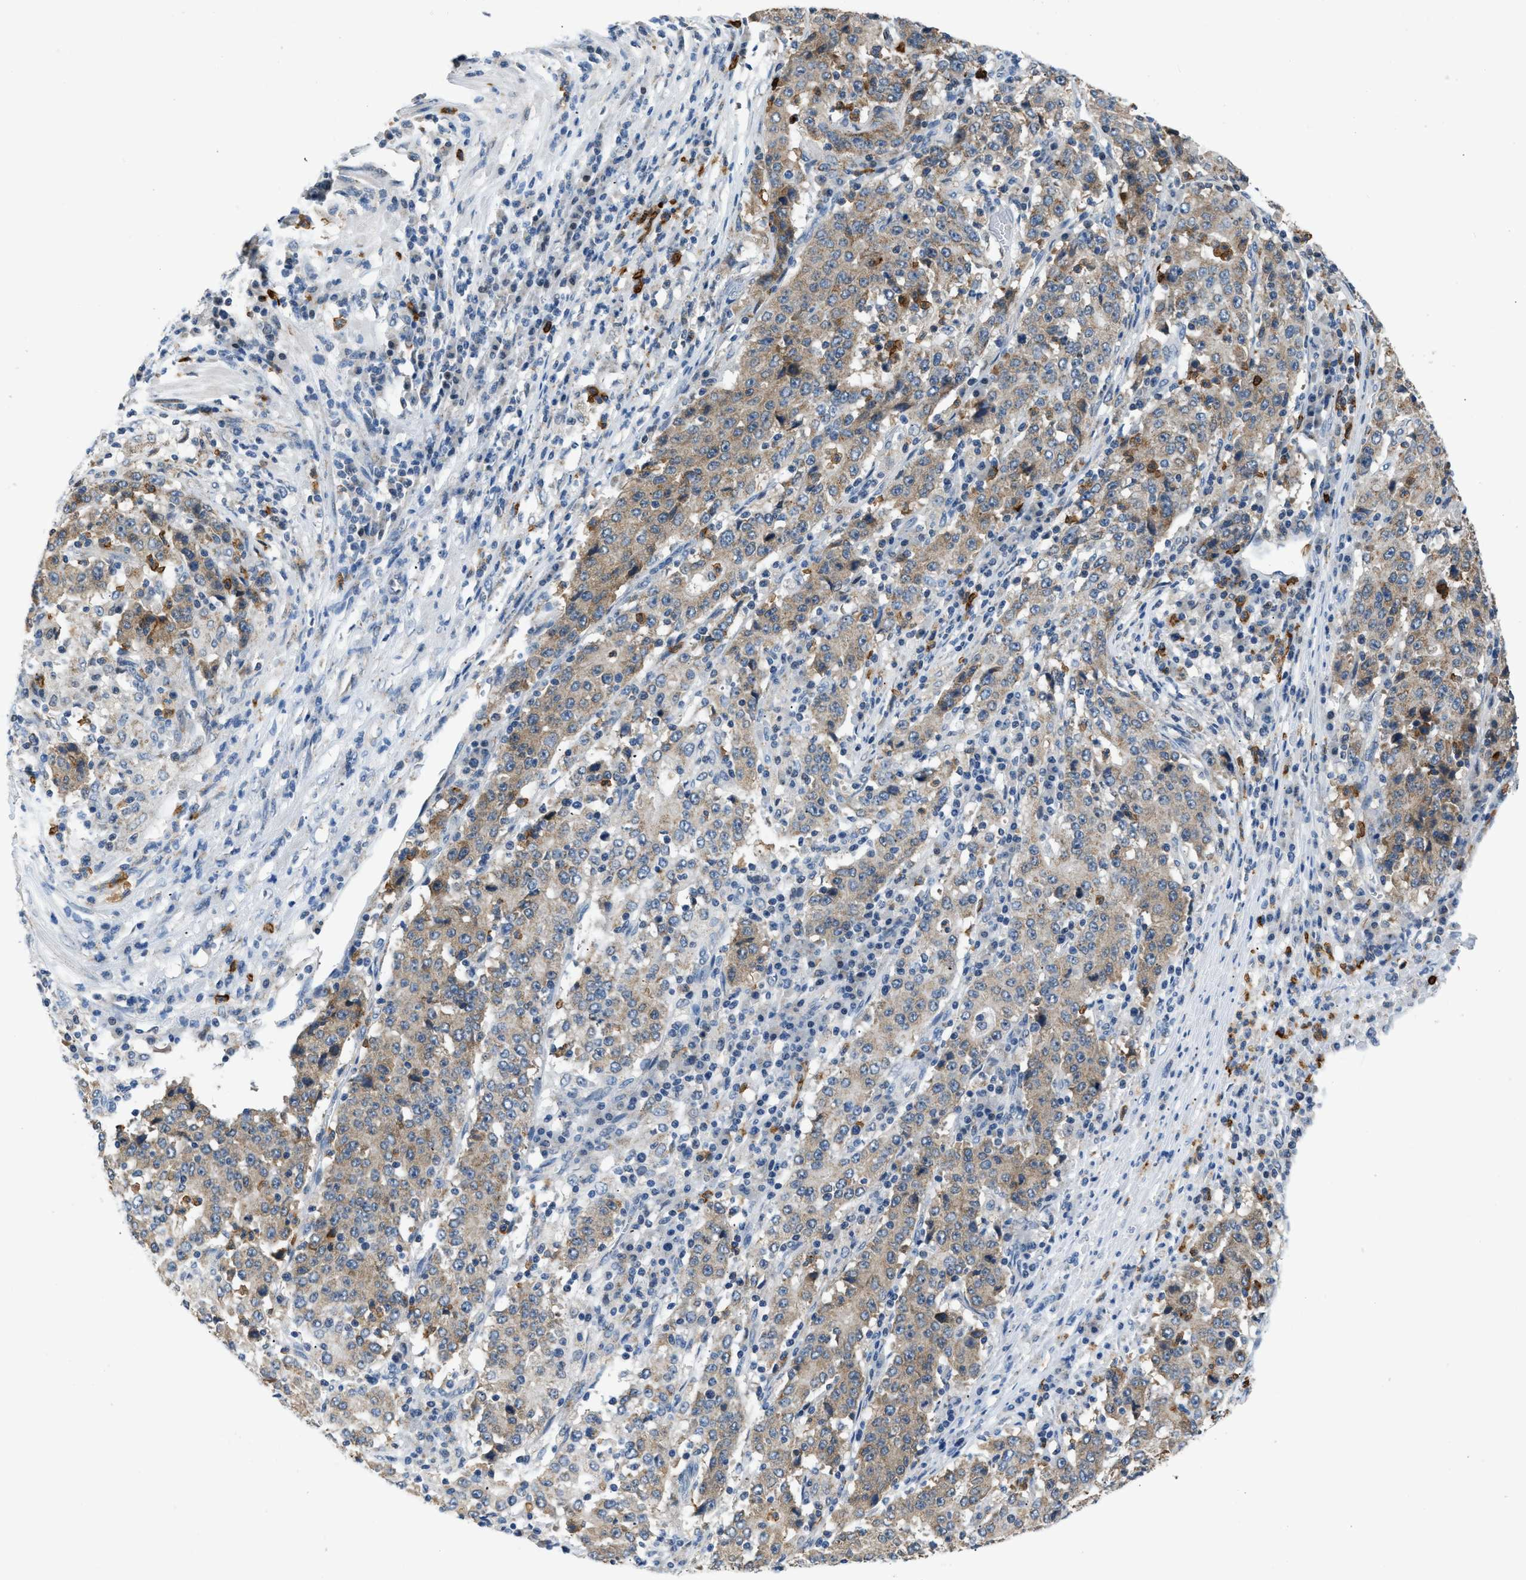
{"staining": {"intensity": "weak", "quantity": ">75%", "location": "cytoplasmic/membranous"}, "tissue": "stomach cancer", "cell_type": "Tumor cells", "image_type": "cancer", "snomed": [{"axis": "morphology", "description": "Adenocarcinoma, NOS"}, {"axis": "topography", "description": "Stomach"}], "caption": "Brown immunohistochemical staining in human stomach adenocarcinoma exhibits weak cytoplasmic/membranous positivity in approximately >75% of tumor cells.", "gene": "TOMM34", "patient": {"sex": "male", "age": 59}}